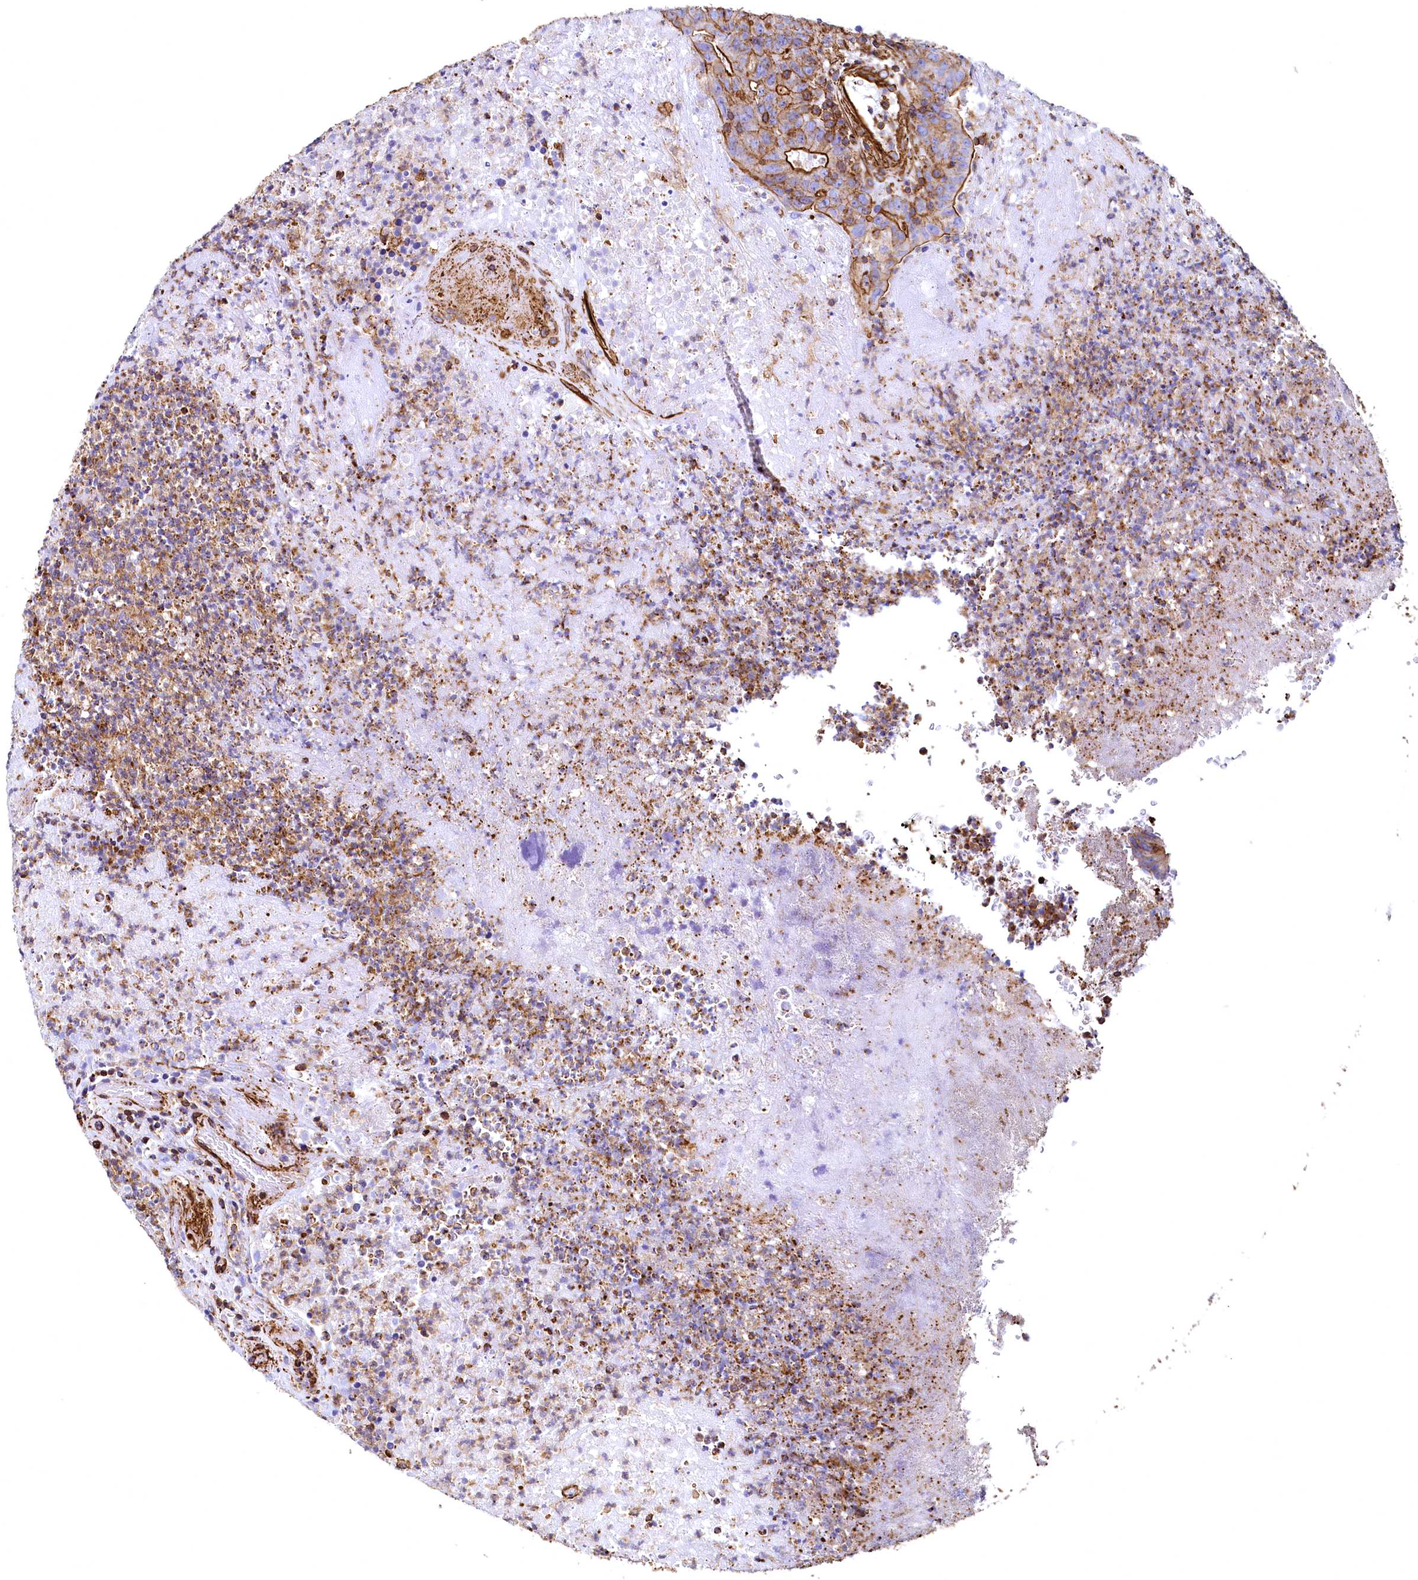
{"staining": {"intensity": "strong", "quantity": ">75%", "location": "cytoplasmic/membranous"}, "tissue": "colorectal cancer", "cell_type": "Tumor cells", "image_type": "cancer", "snomed": [{"axis": "morphology", "description": "Adenocarcinoma, NOS"}, {"axis": "topography", "description": "Colon"}], "caption": "Colorectal adenocarcinoma was stained to show a protein in brown. There is high levels of strong cytoplasmic/membranous positivity in approximately >75% of tumor cells. The staining was performed using DAB (3,3'-diaminobenzidine), with brown indicating positive protein expression. Nuclei are stained blue with hematoxylin.", "gene": "THBS1", "patient": {"sex": "female", "age": 75}}